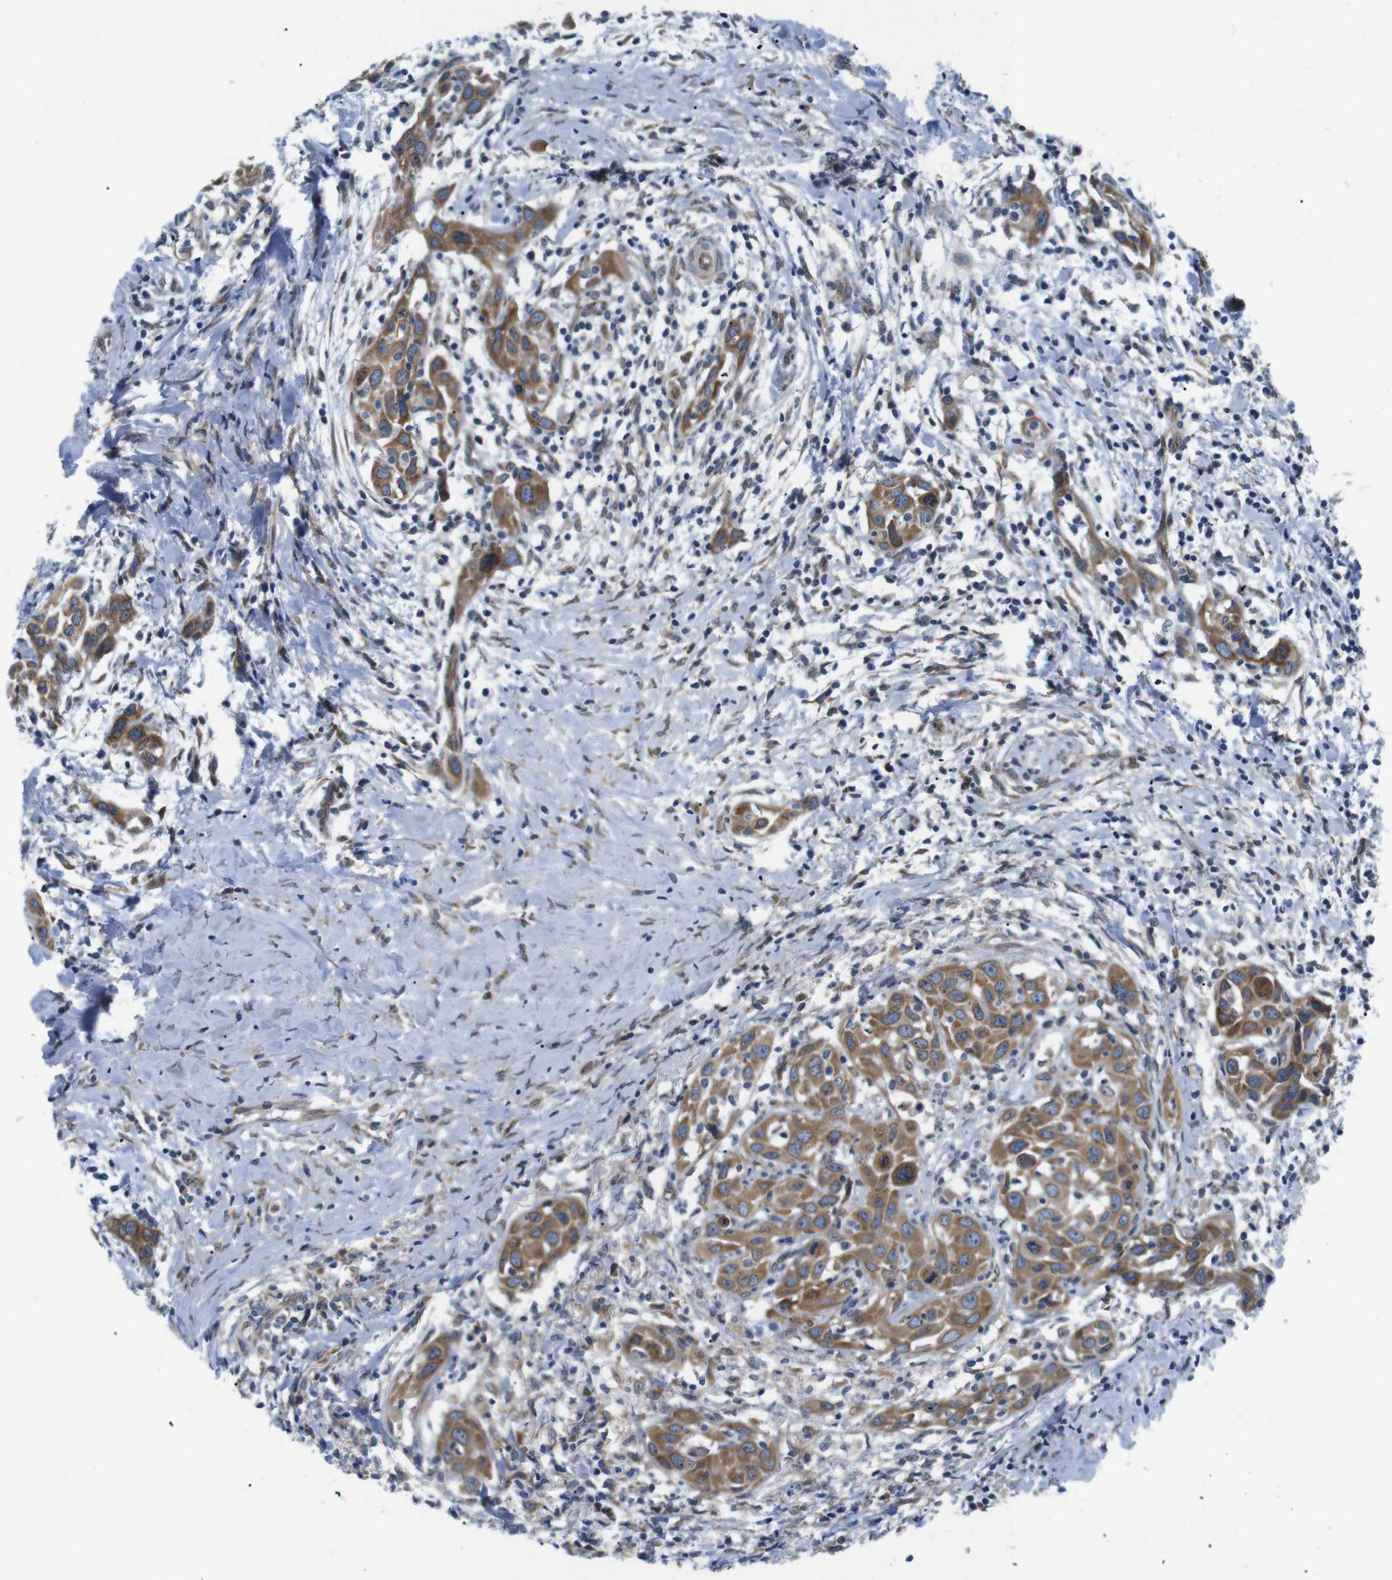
{"staining": {"intensity": "moderate", "quantity": ">75%", "location": "cytoplasmic/membranous"}, "tissue": "head and neck cancer", "cell_type": "Tumor cells", "image_type": "cancer", "snomed": [{"axis": "morphology", "description": "Squamous cell carcinoma, NOS"}, {"axis": "topography", "description": "Oral tissue"}, {"axis": "topography", "description": "Head-Neck"}], "caption": "Tumor cells exhibit moderate cytoplasmic/membranous positivity in approximately >75% of cells in head and neck cancer.", "gene": "HACD3", "patient": {"sex": "female", "age": 50}}